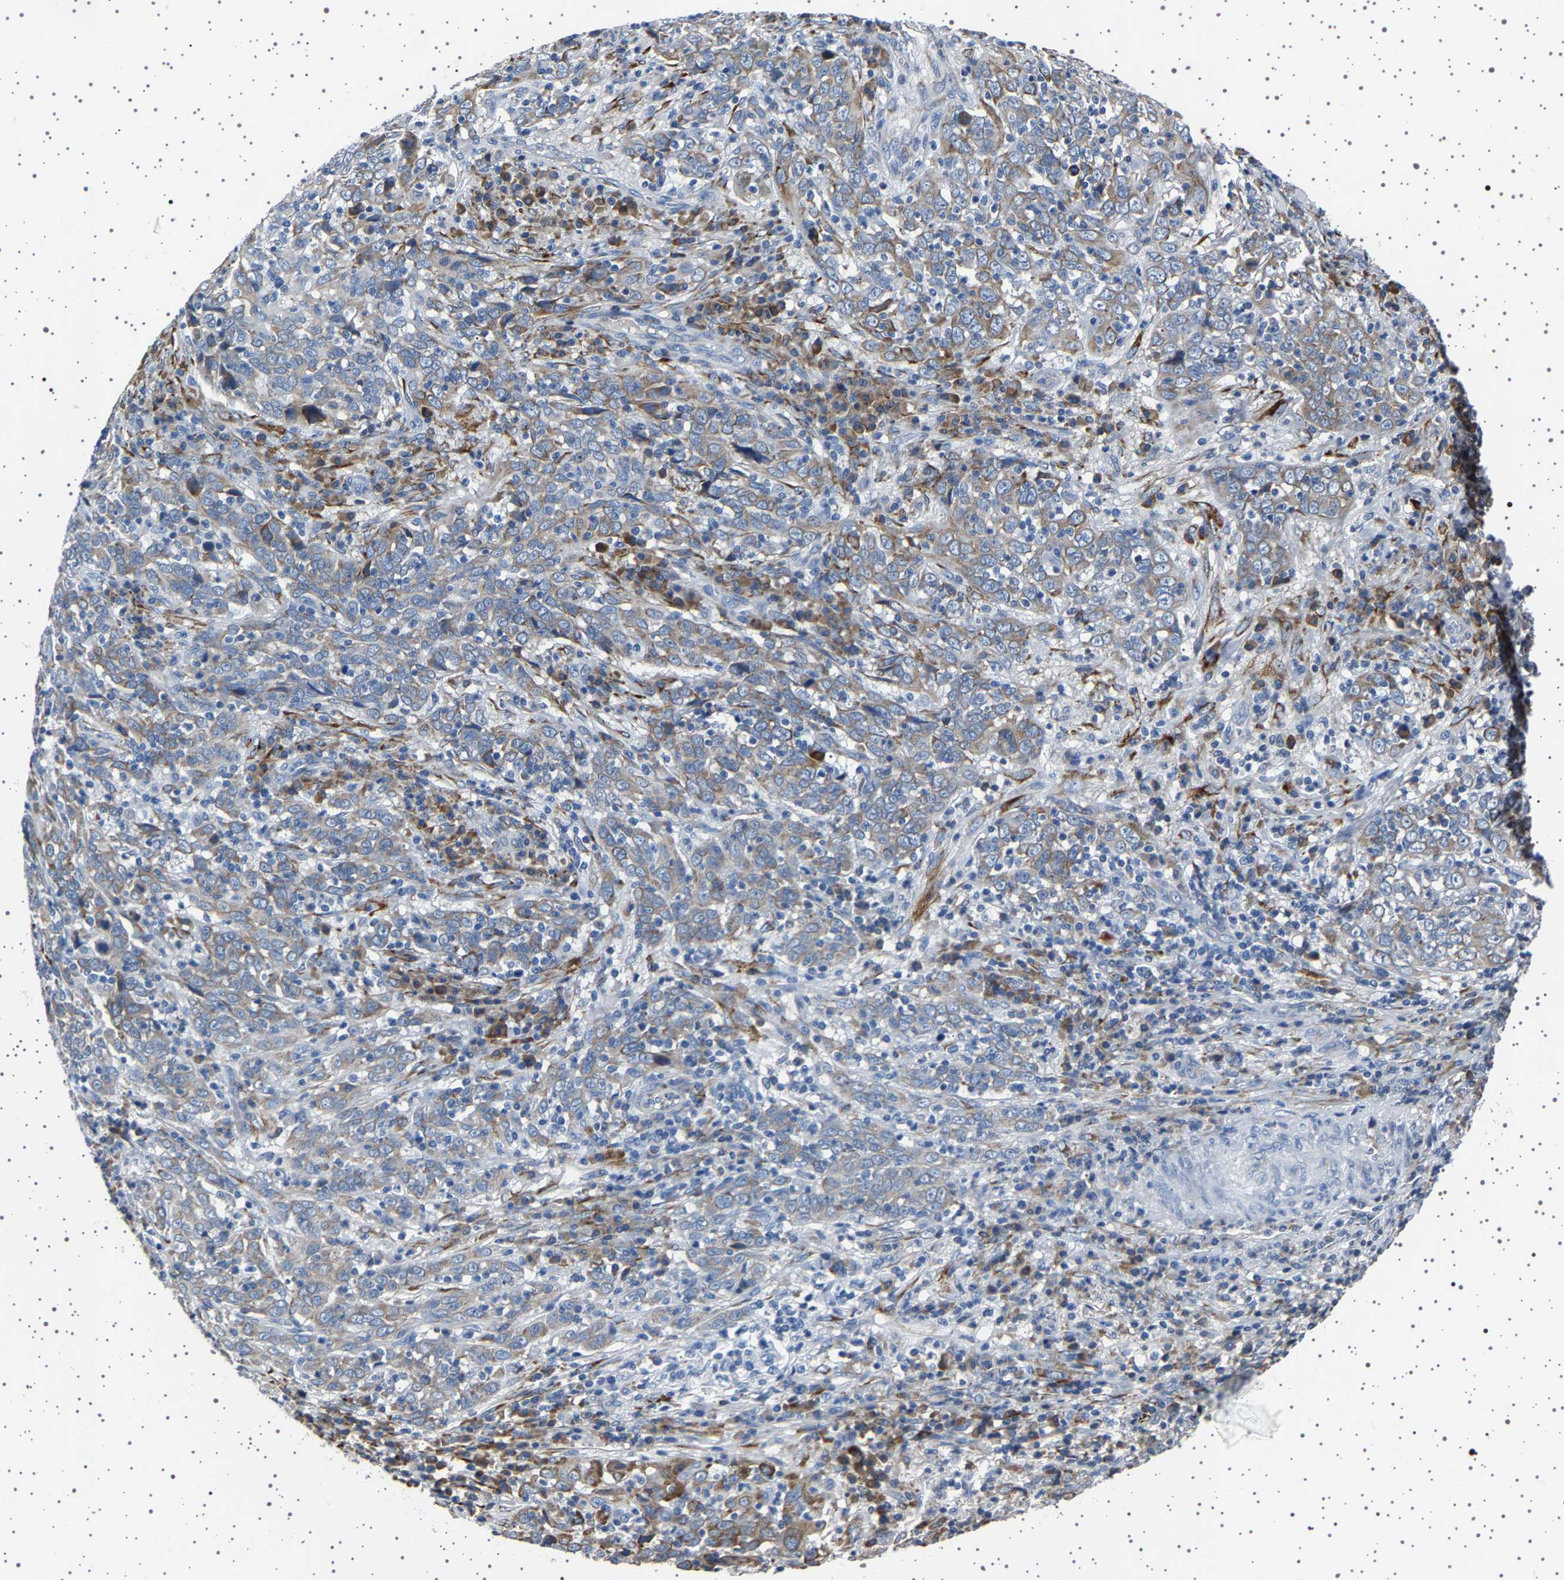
{"staining": {"intensity": "weak", "quantity": "25%-75%", "location": "cytoplasmic/membranous"}, "tissue": "cervical cancer", "cell_type": "Tumor cells", "image_type": "cancer", "snomed": [{"axis": "morphology", "description": "Squamous cell carcinoma, NOS"}, {"axis": "topography", "description": "Cervix"}], "caption": "An image of cervical cancer (squamous cell carcinoma) stained for a protein reveals weak cytoplasmic/membranous brown staining in tumor cells. The protein is shown in brown color, while the nuclei are stained blue.", "gene": "FTCD", "patient": {"sex": "female", "age": 46}}